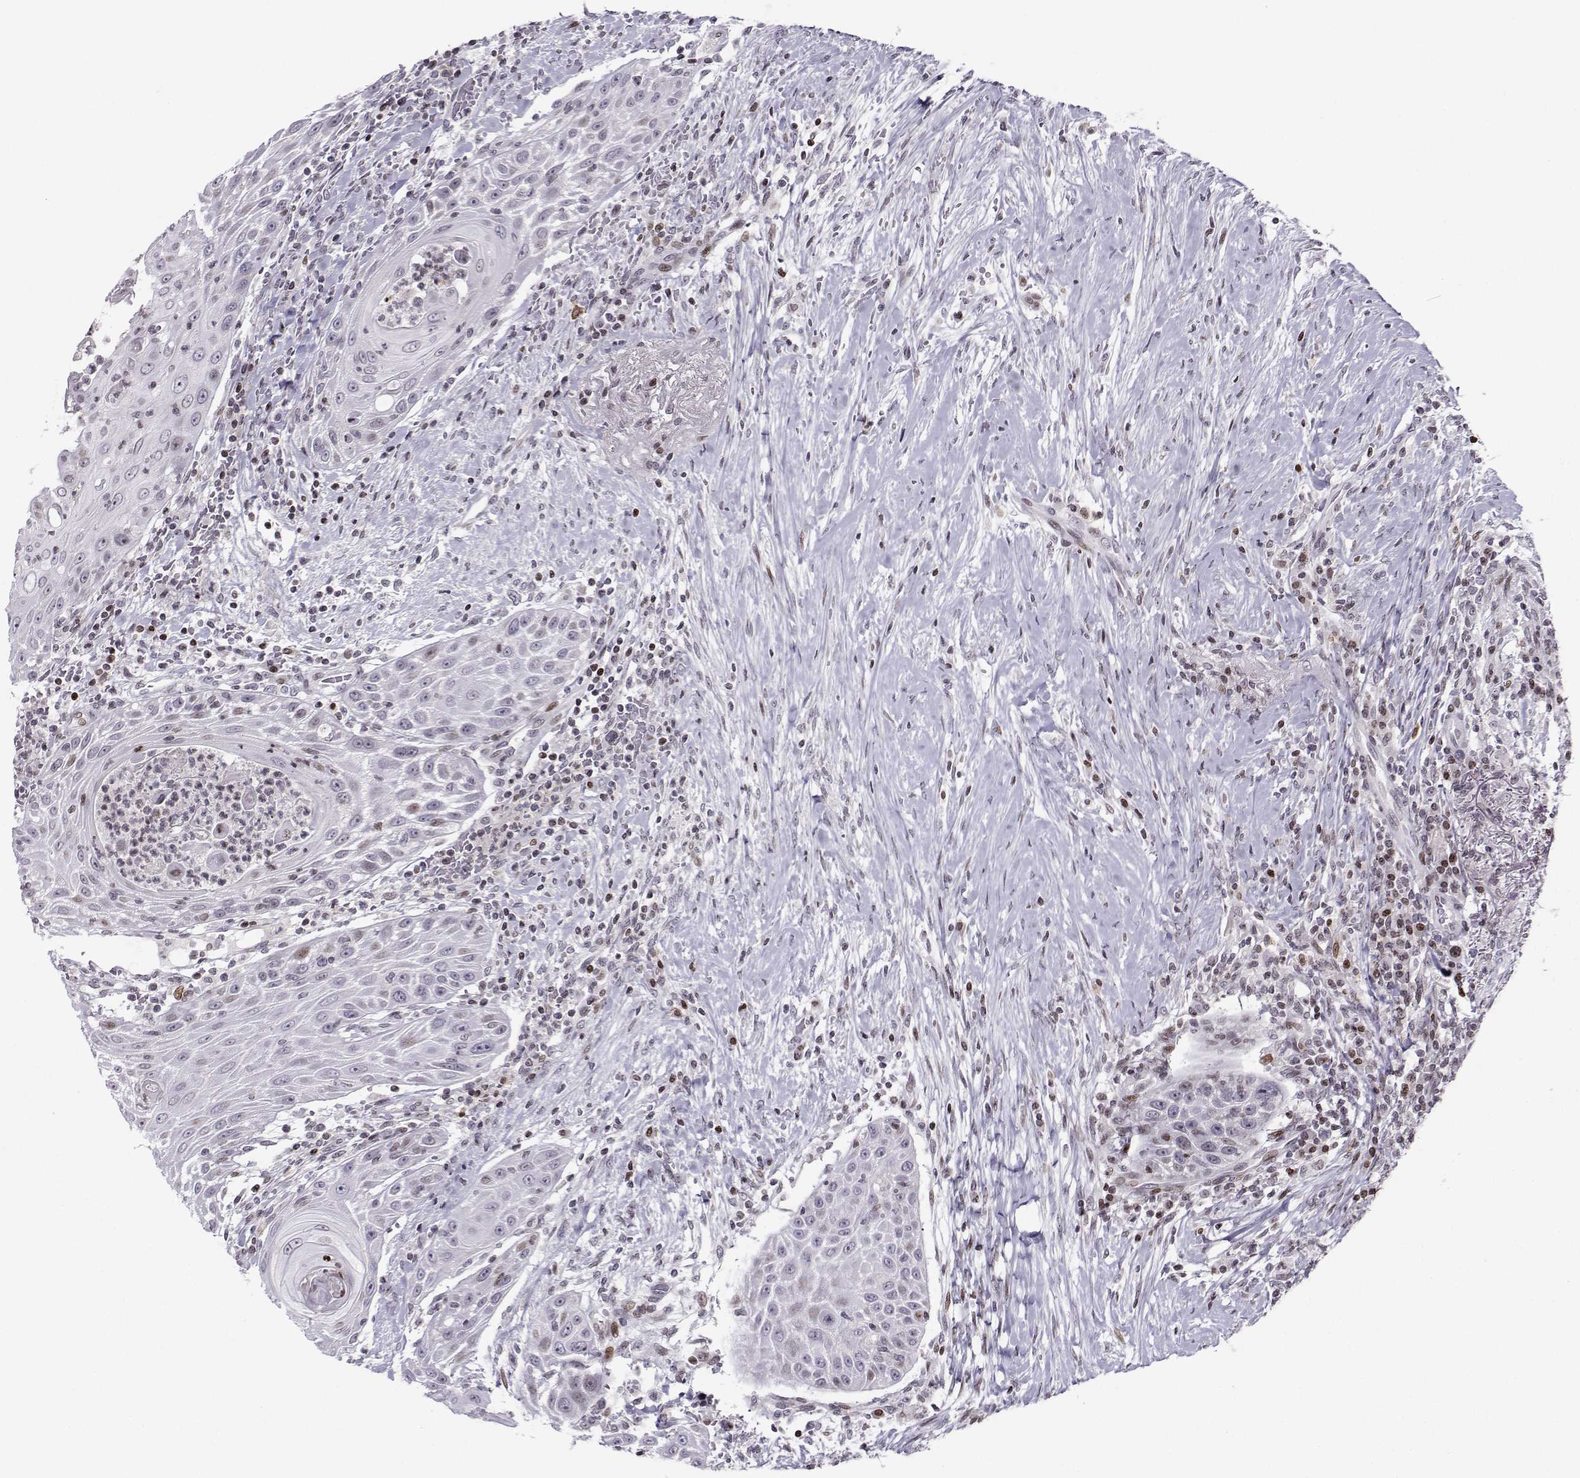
{"staining": {"intensity": "weak", "quantity": "<25%", "location": "nuclear"}, "tissue": "head and neck cancer", "cell_type": "Tumor cells", "image_type": "cancer", "snomed": [{"axis": "morphology", "description": "Squamous cell carcinoma, NOS"}, {"axis": "topography", "description": "Head-Neck"}], "caption": "This micrograph is of head and neck cancer (squamous cell carcinoma) stained with immunohistochemistry to label a protein in brown with the nuclei are counter-stained blue. There is no positivity in tumor cells.", "gene": "ZNF19", "patient": {"sex": "male", "age": 69}}